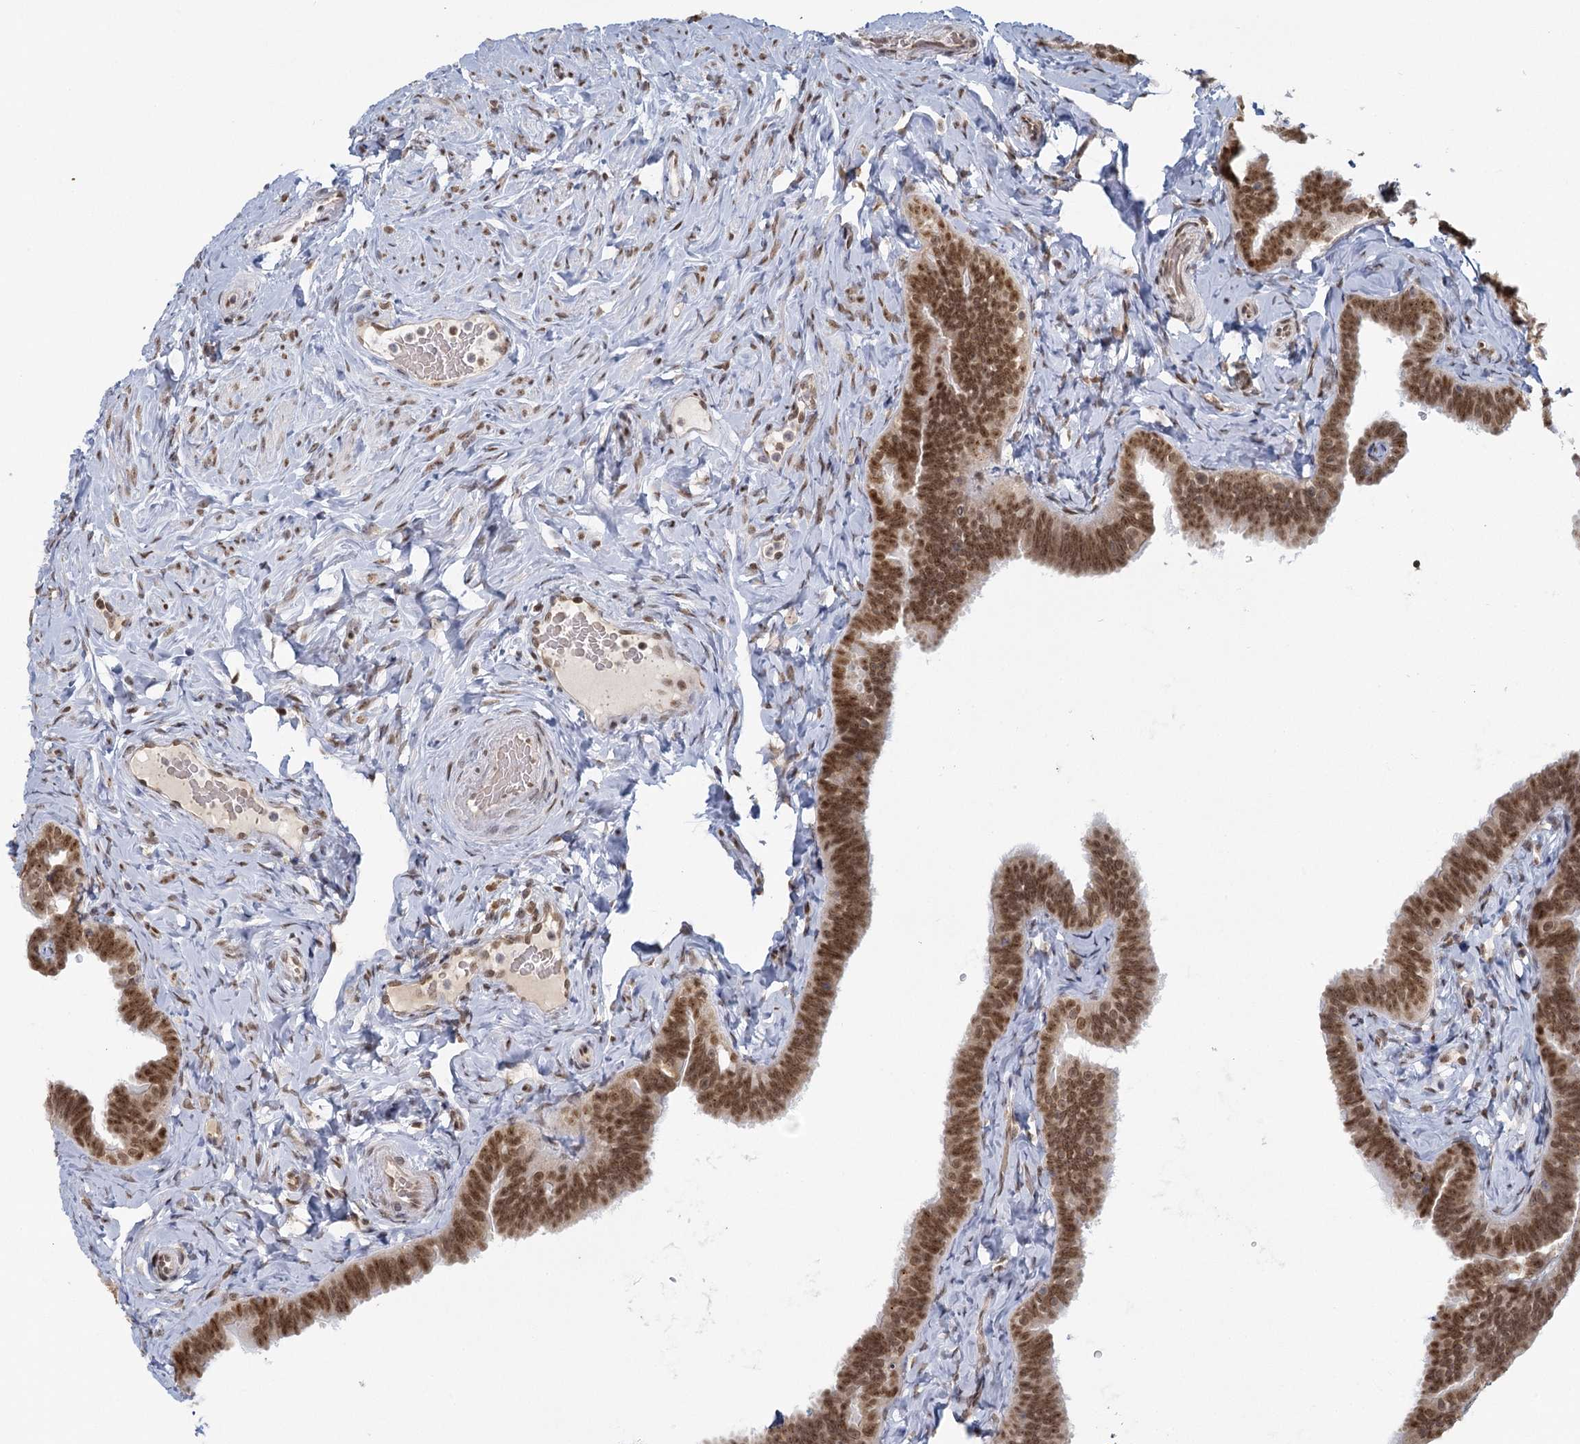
{"staining": {"intensity": "moderate", "quantity": ">75%", "location": "nuclear"}, "tissue": "fallopian tube", "cell_type": "Glandular cells", "image_type": "normal", "snomed": [{"axis": "morphology", "description": "Normal tissue, NOS"}, {"axis": "topography", "description": "Fallopian tube"}], "caption": "IHC micrograph of benign human fallopian tube stained for a protein (brown), which shows medium levels of moderate nuclear staining in approximately >75% of glandular cells.", "gene": "TREX1", "patient": {"sex": "female", "age": 65}}